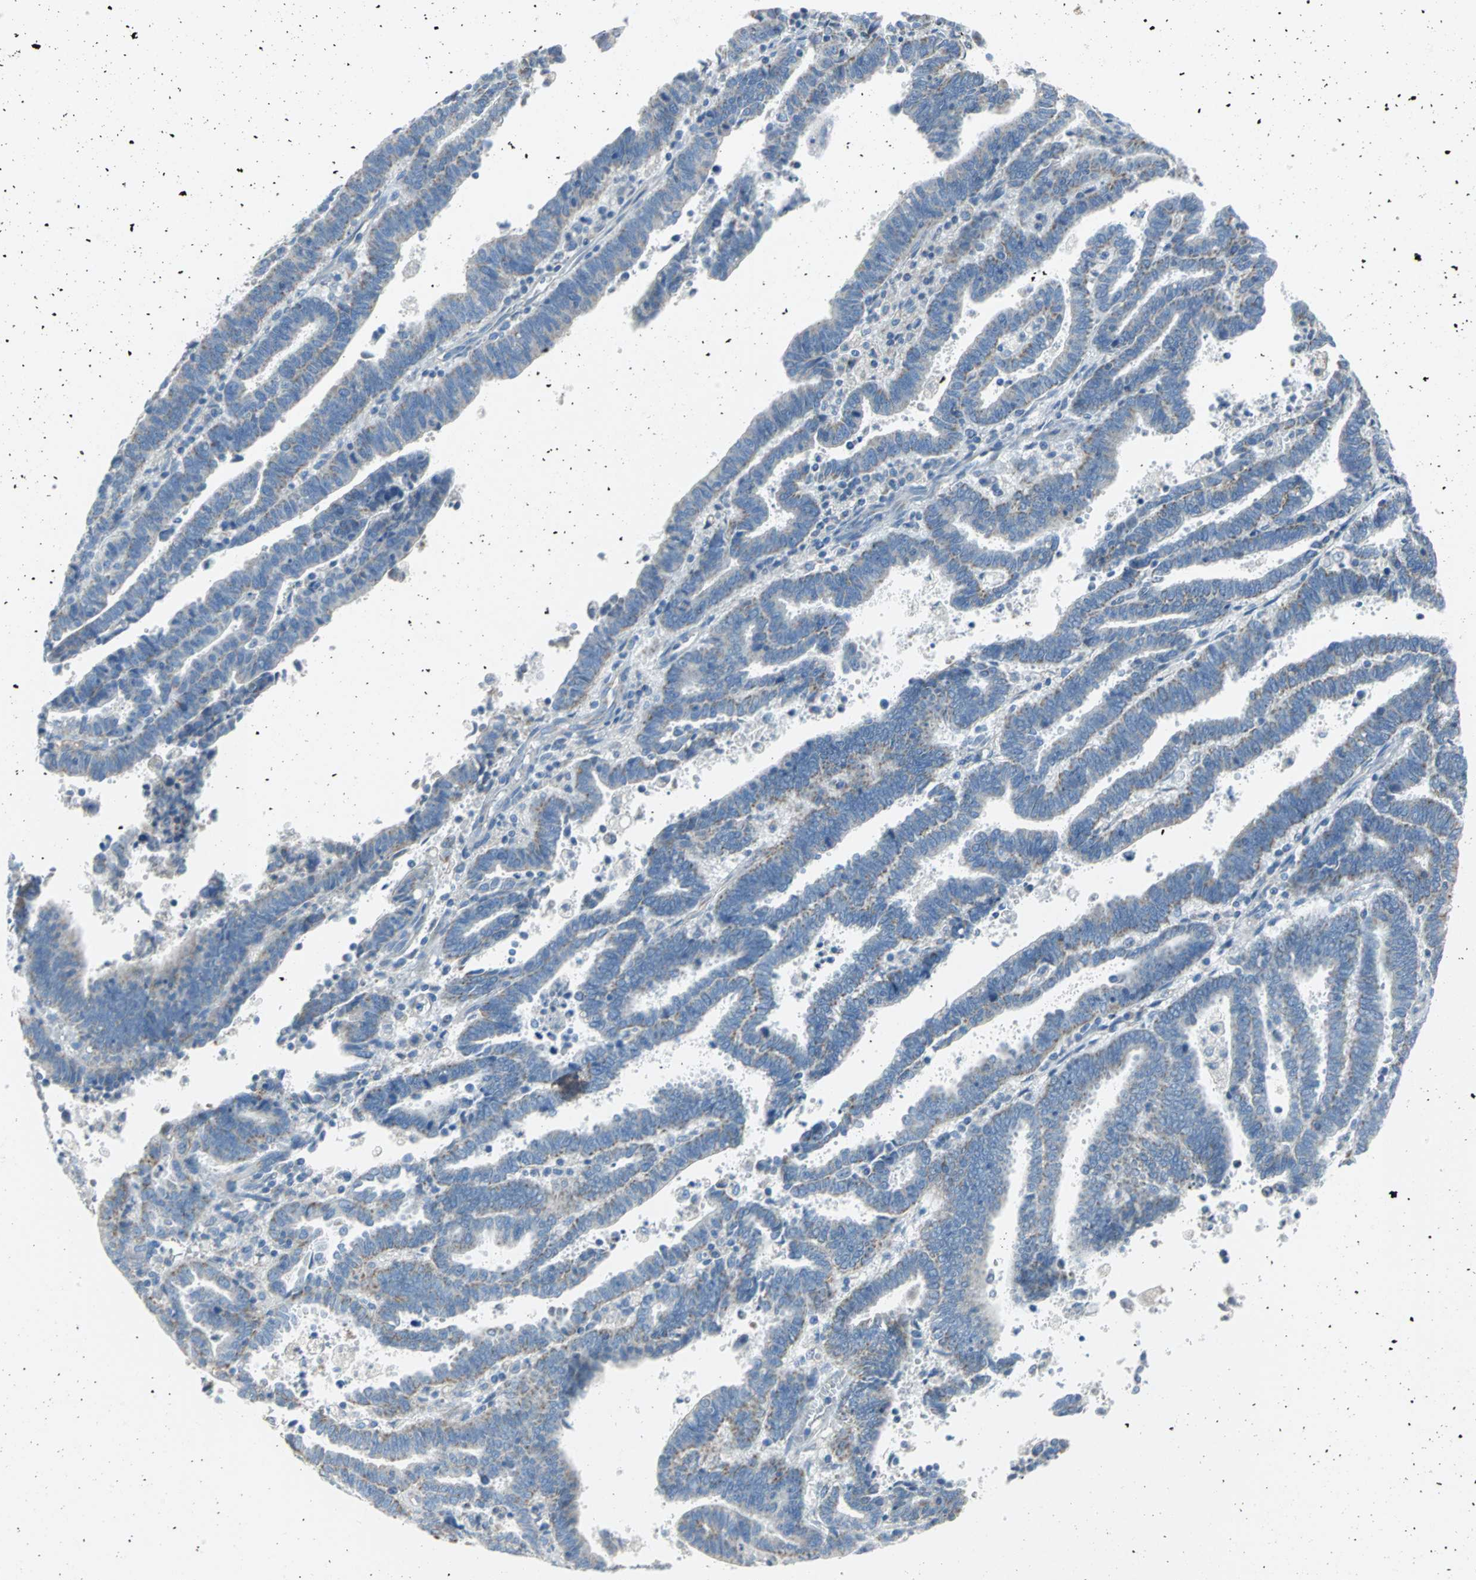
{"staining": {"intensity": "weak", "quantity": "25%-75%", "location": "cytoplasmic/membranous"}, "tissue": "endometrial cancer", "cell_type": "Tumor cells", "image_type": "cancer", "snomed": [{"axis": "morphology", "description": "Adenocarcinoma, NOS"}, {"axis": "topography", "description": "Uterus"}], "caption": "IHC micrograph of endometrial adenocarcinoma stained for a protein (brown), which demonstrates low levels of weak cytoplasmic/membranous expression in about 25%-75% of tumor cells.", "gene": "ALOX15", "patient": {"sex": "female", "age": 83}}